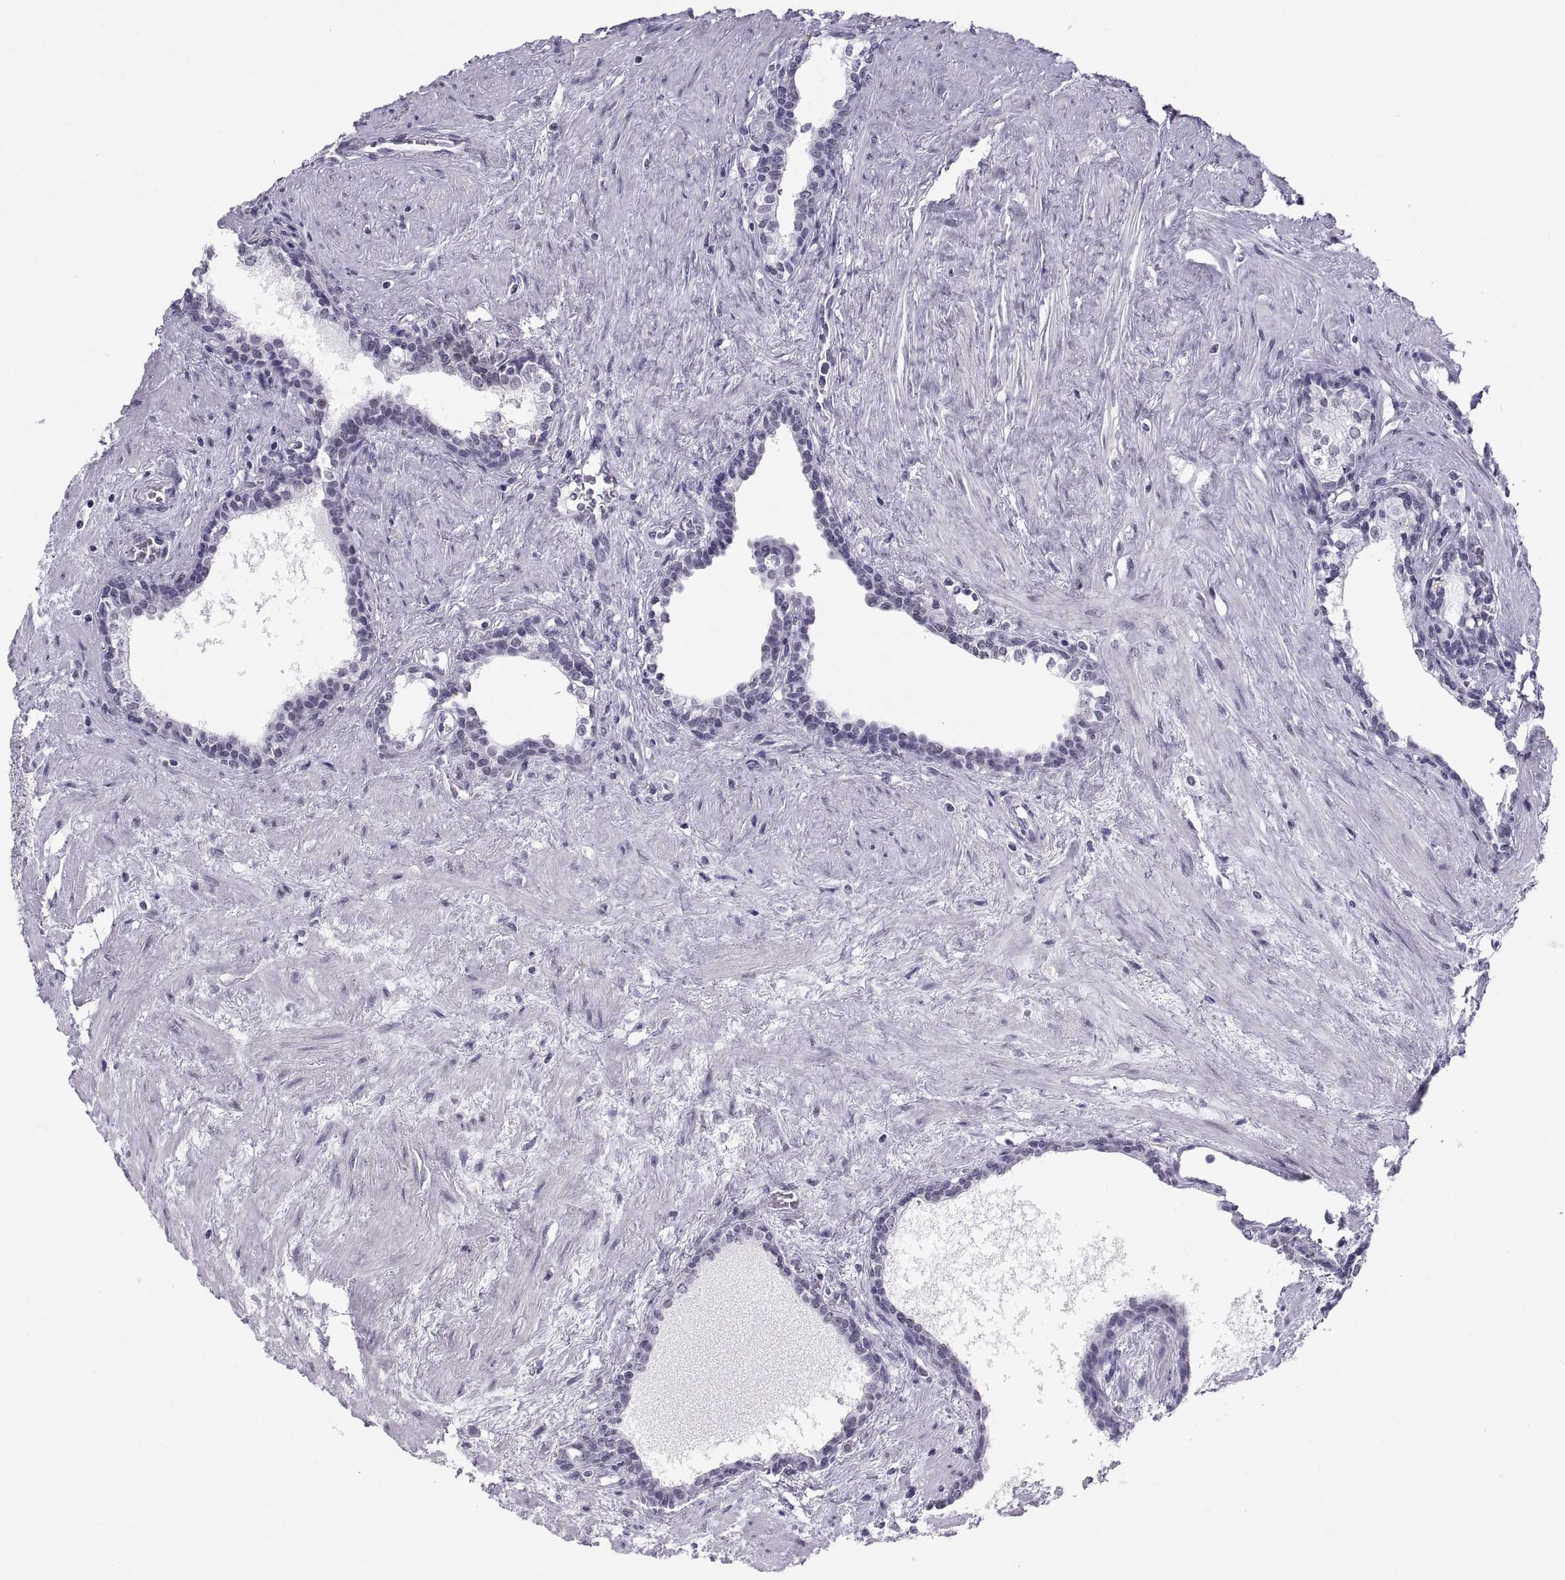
{"staining": {"intensity": "negative", "quantity": "none", "location": "none"}, "tissue": "prostate cancer", "cell_type": "Tumor cells", "image_type": "cancer", "snomed": [{"axis": "morphology", "description": "Adenocarcinoma, NOS"}, {"axis": "morphology", "description": "Adenocarcinoma, High grade"}, {"axis": "topography", "description": "Prostate"}], "caption": "A high-resolution micrograph shows IHC staining of adenocarcinoma (high-grade) (prostate), which exhibits no significant positivity in tumor cells.", "gene": "NEUROD6", "patient": {"sex": "male", "age": 61}}